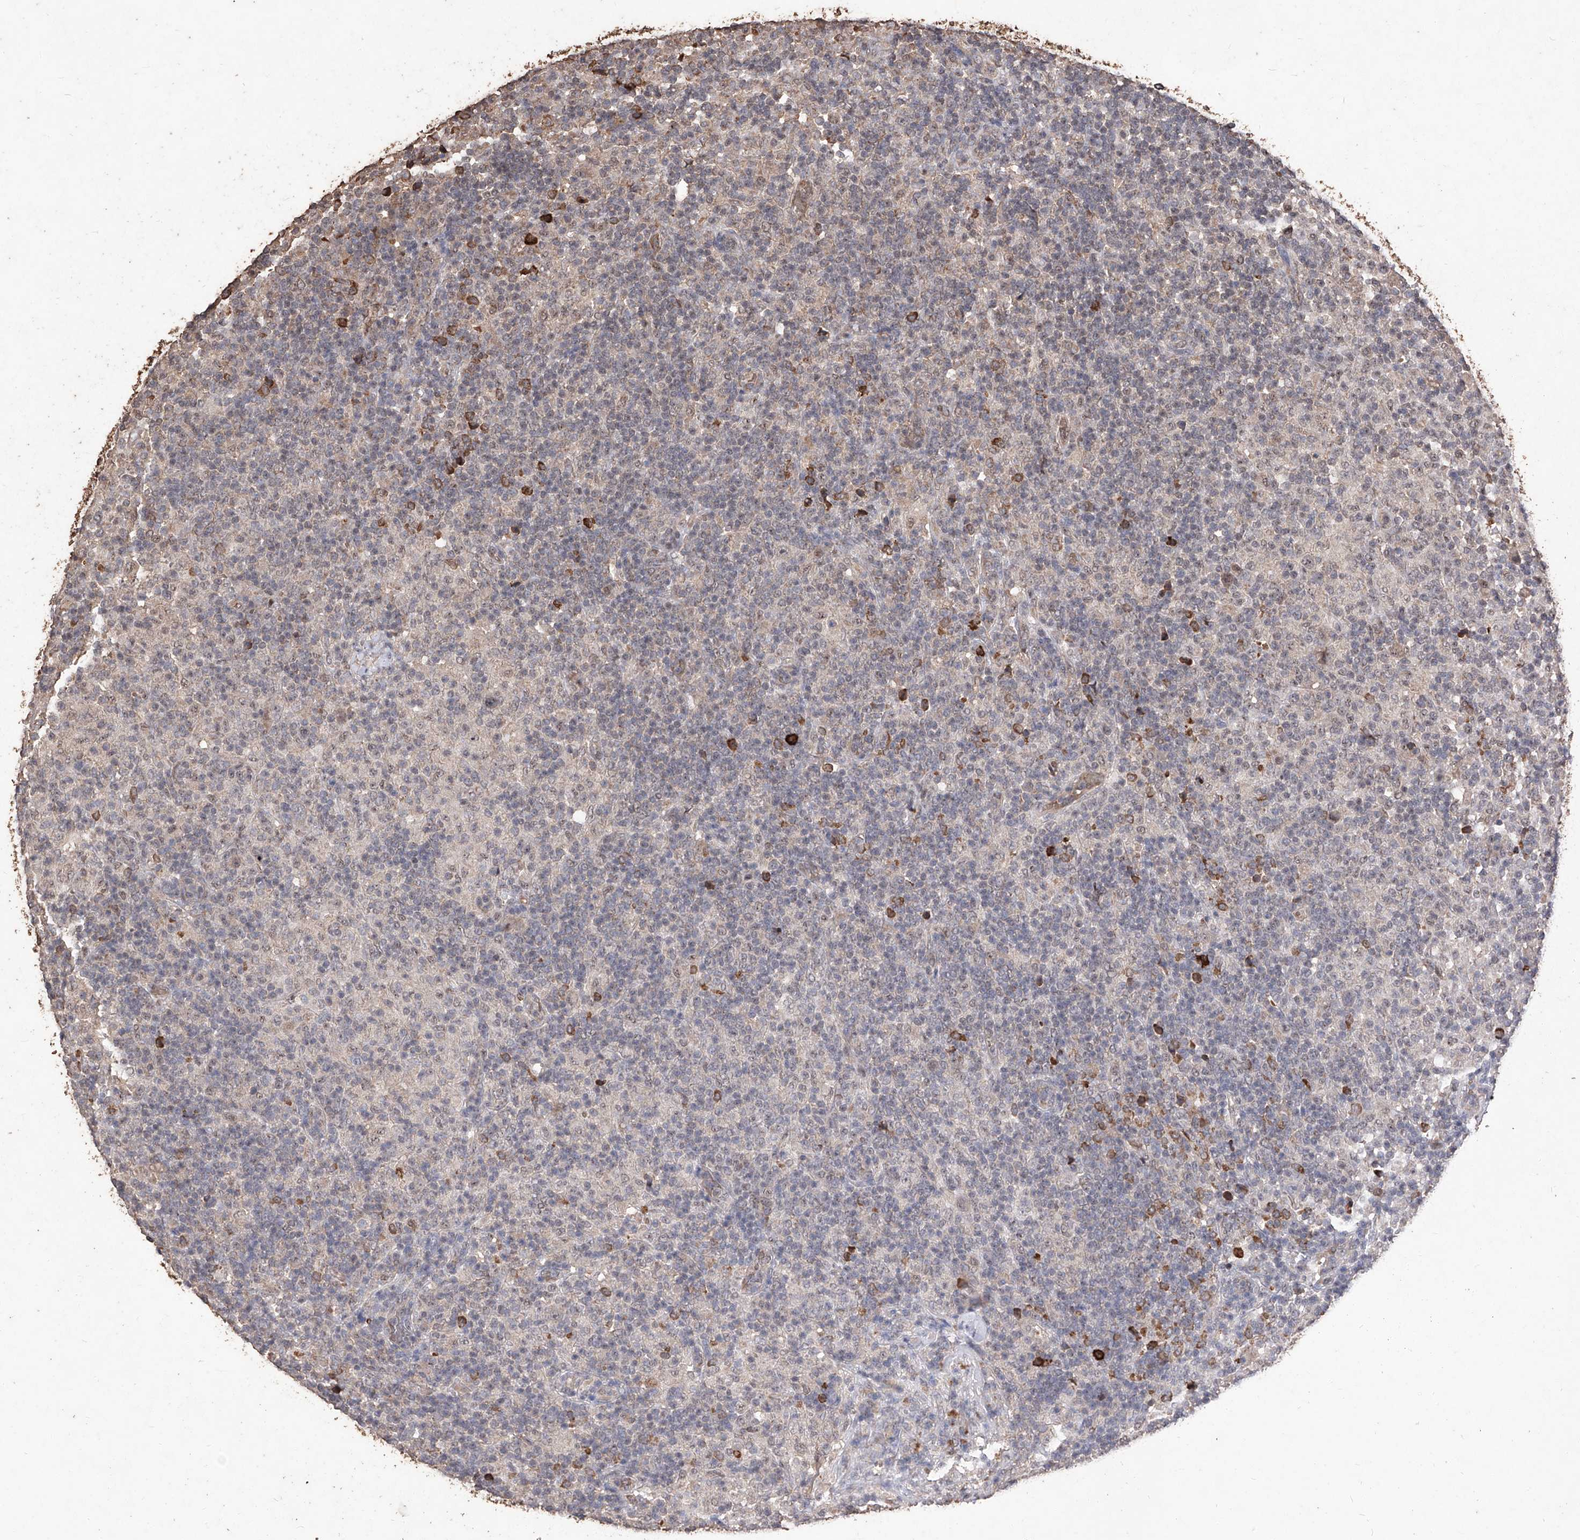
{"staining": {"intensity": "negative", "quantity": "none", "location": "none"}, "tissue": "lymphoma", "cell_type": "Tumor cells", "image_type": "cancer", "snomed": [{"axis": "morphology", "description": "Hodgkin's disease, NOS"}, {"axis": "topography", "description": "Lymph node"}], "caption": "Photomicrograph shows no protein staining in tumor cells of Hodgkin's disease tissue.", "gene": "EML1", "patient": {"sex": "male", "age": 70}}